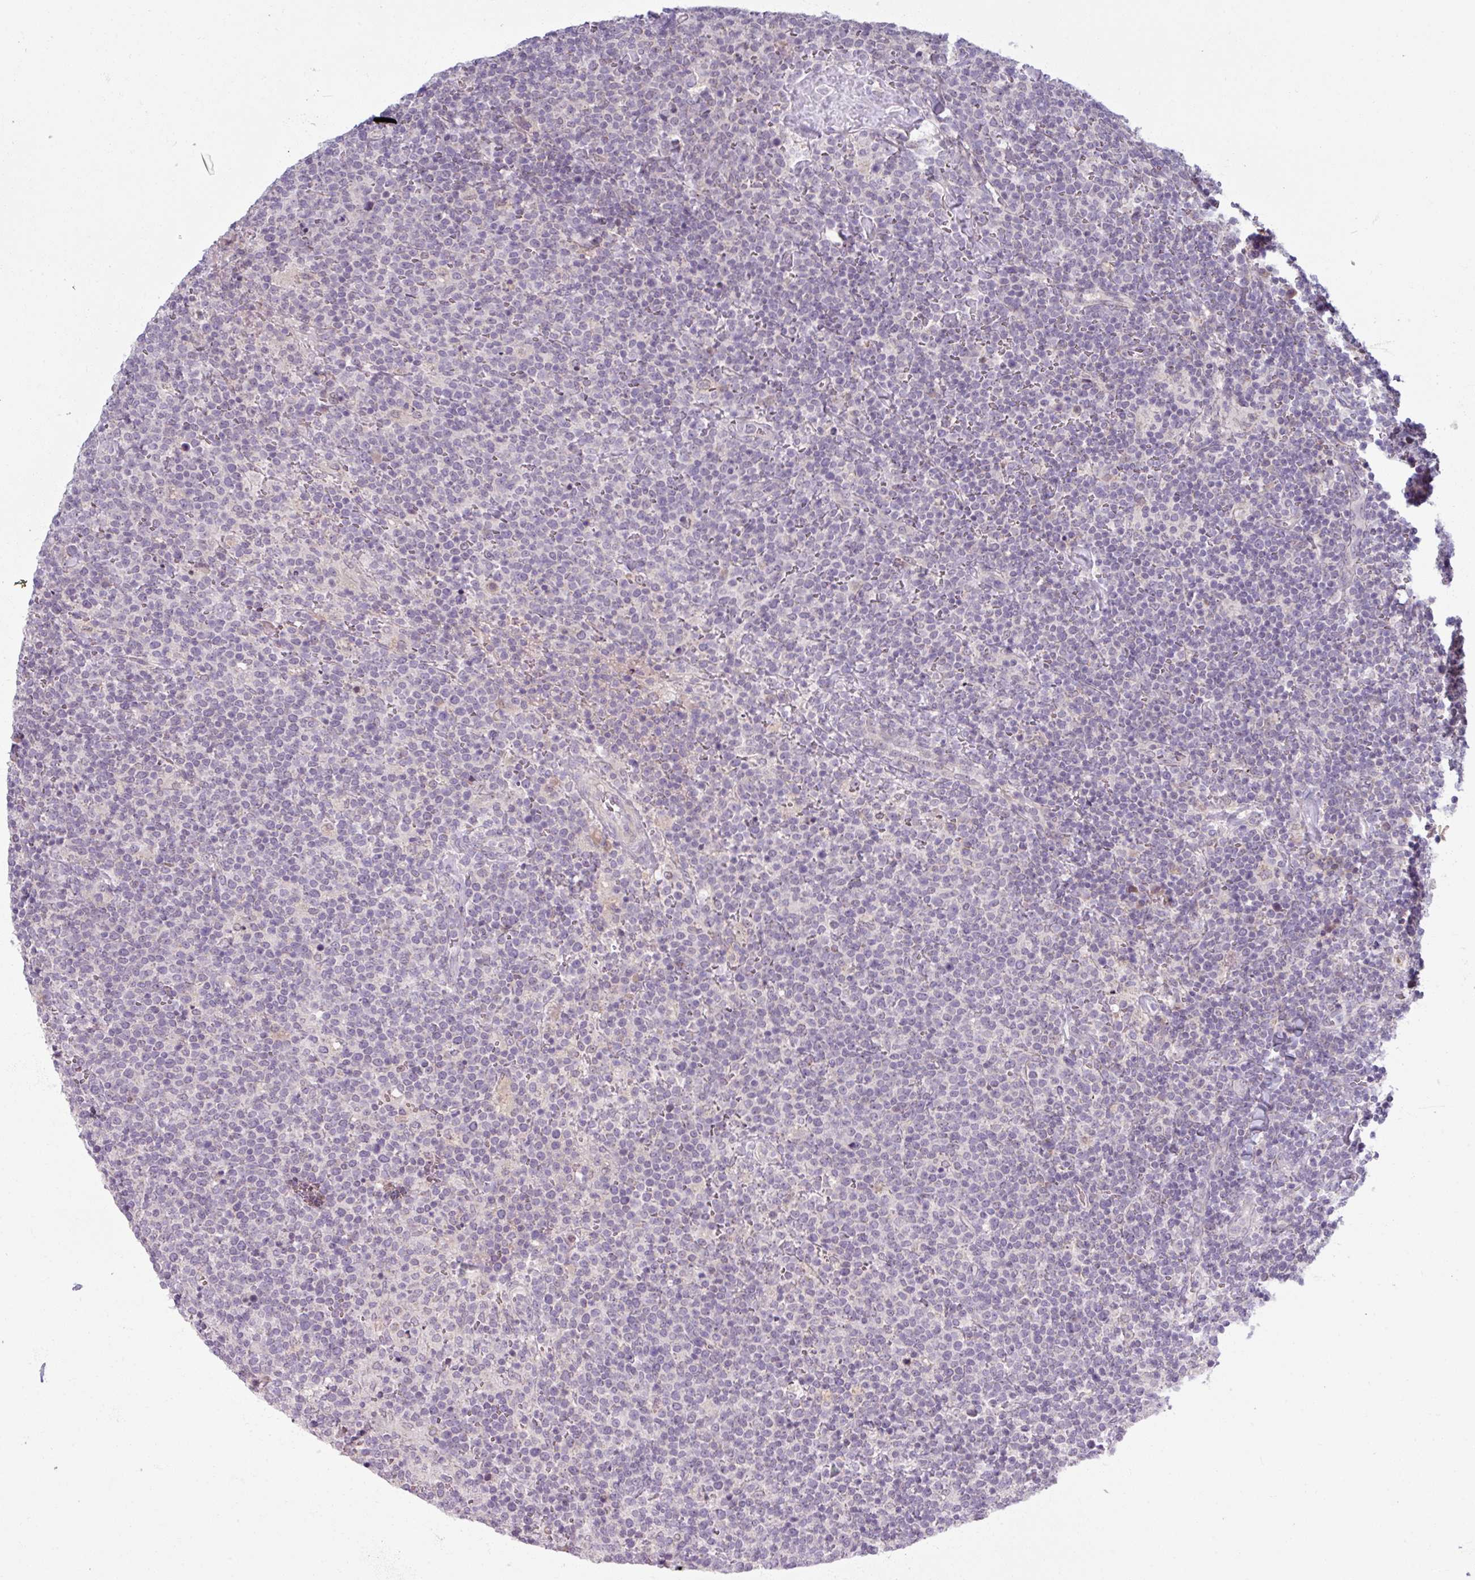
{"staining": {"intensity": "negative", "quantity": "none", "location": "none"}, "tissue": "lymphoma", "cell_type": "Tumor cells", "image_type": "cancer", "snomed": [{"axis": "morphology", "description": "Malignant lymphoma, non-Hodgkin's type, High grade"}, {"axis": "topography", "description": "Lymph node"}], "caption": "This is an IHC image of human lymphoma. There is no staining in tumor cells.", "gene": "OGFOD3", "patient": {"sex": "male", "age": 61}}